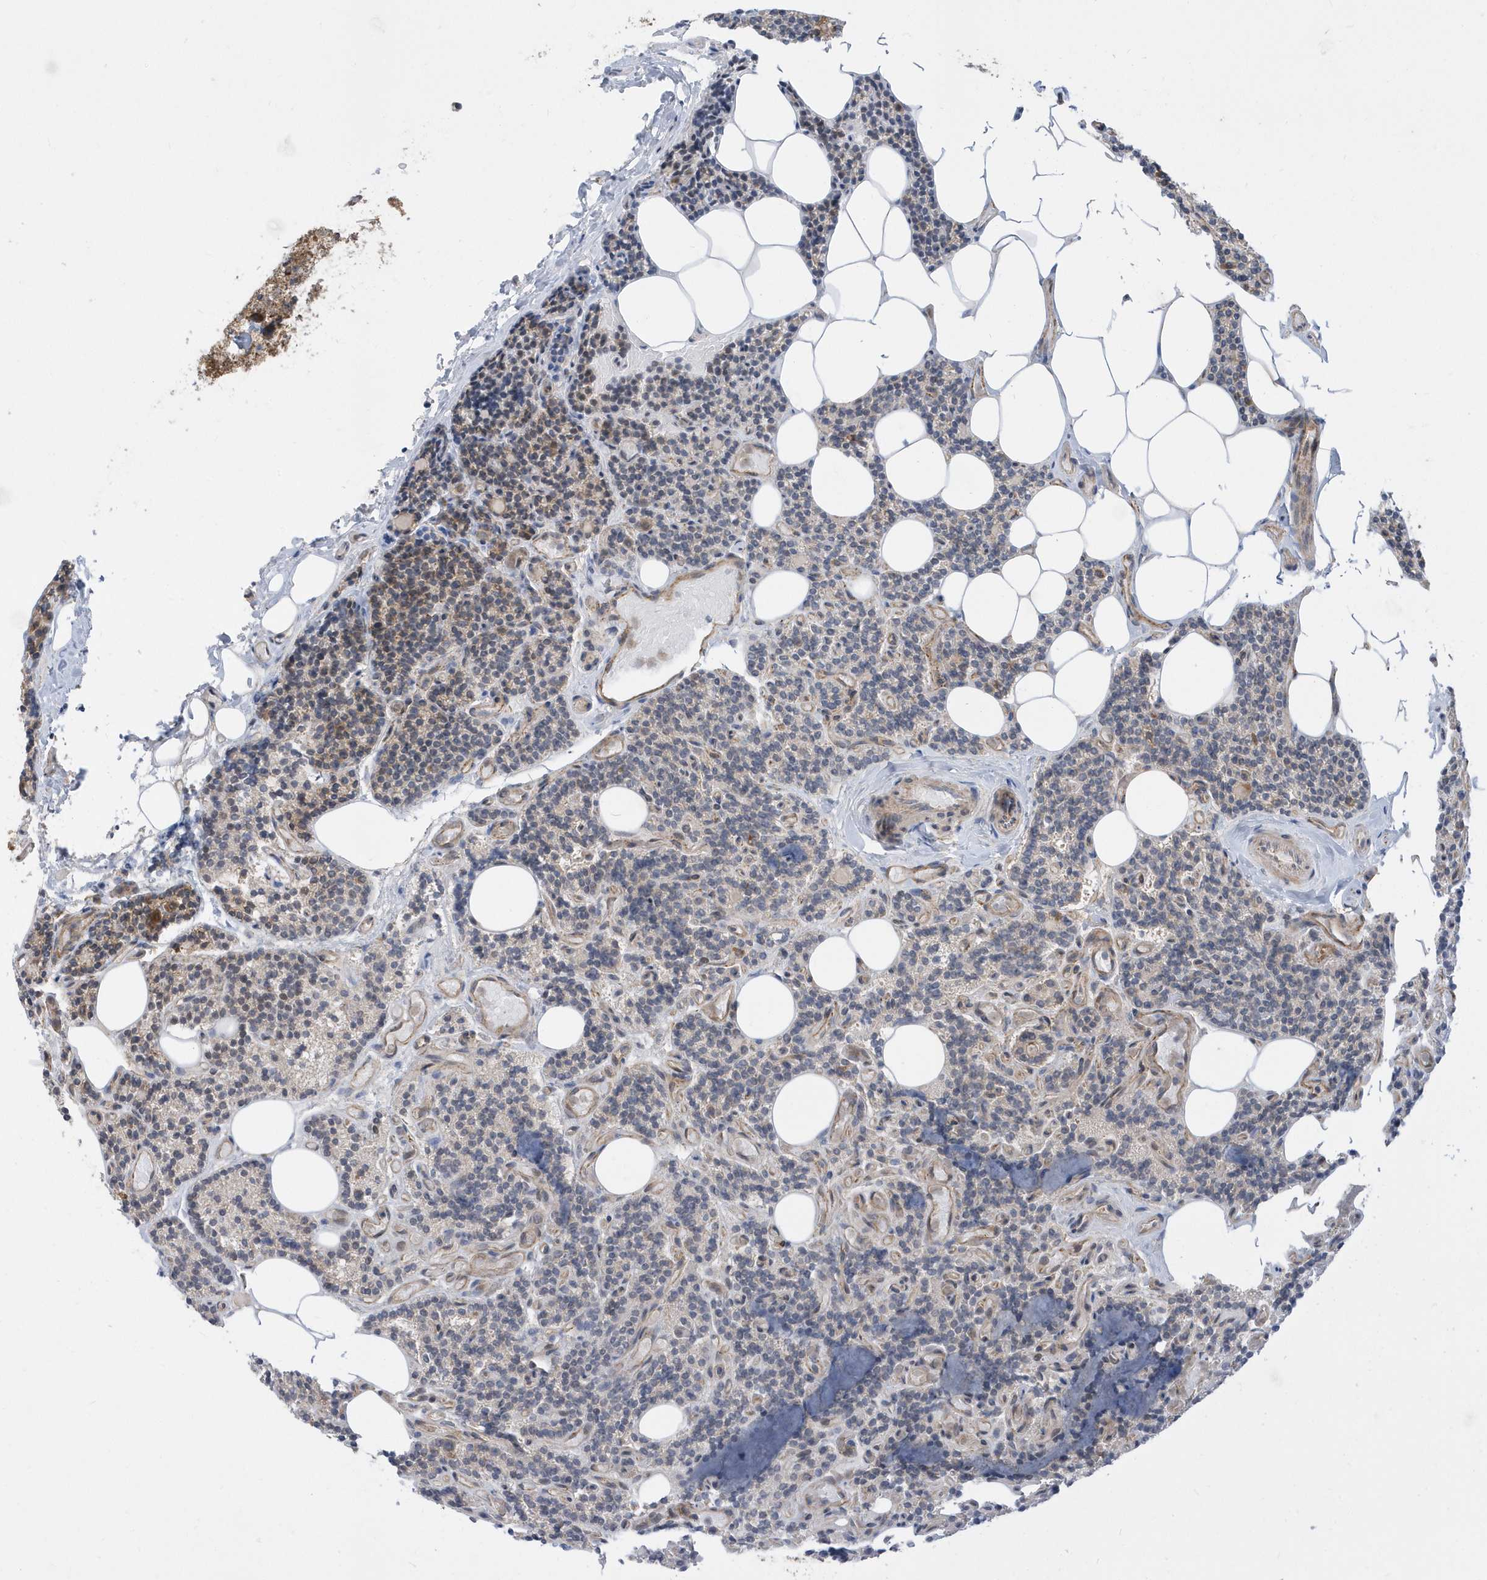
{"staining": {"intensity": "moderate", "quantity": "25%-75%", "location": "cytoplasmic/membranous"}, "tissue": "parathyroid gland", "cell_type": "Glandular cells", "image_type": "normal", "snomed": [{"axis": "morphology", "description": "Normal tissue, NOS"}, {"axis": "topography", "description": "Parathyroid gland"}], "caption": "Unremarkable parathyroid gland exhibits moderate cytoplasmic/membranous staining in about 25%-75% of glandular cells (DAB (3,3'-diaminobenzidine) IHC, brown staining for protein, blue staining for nuclei)..", "gene": "HRH4", "patient": {"sex": "female", "age": 43}}